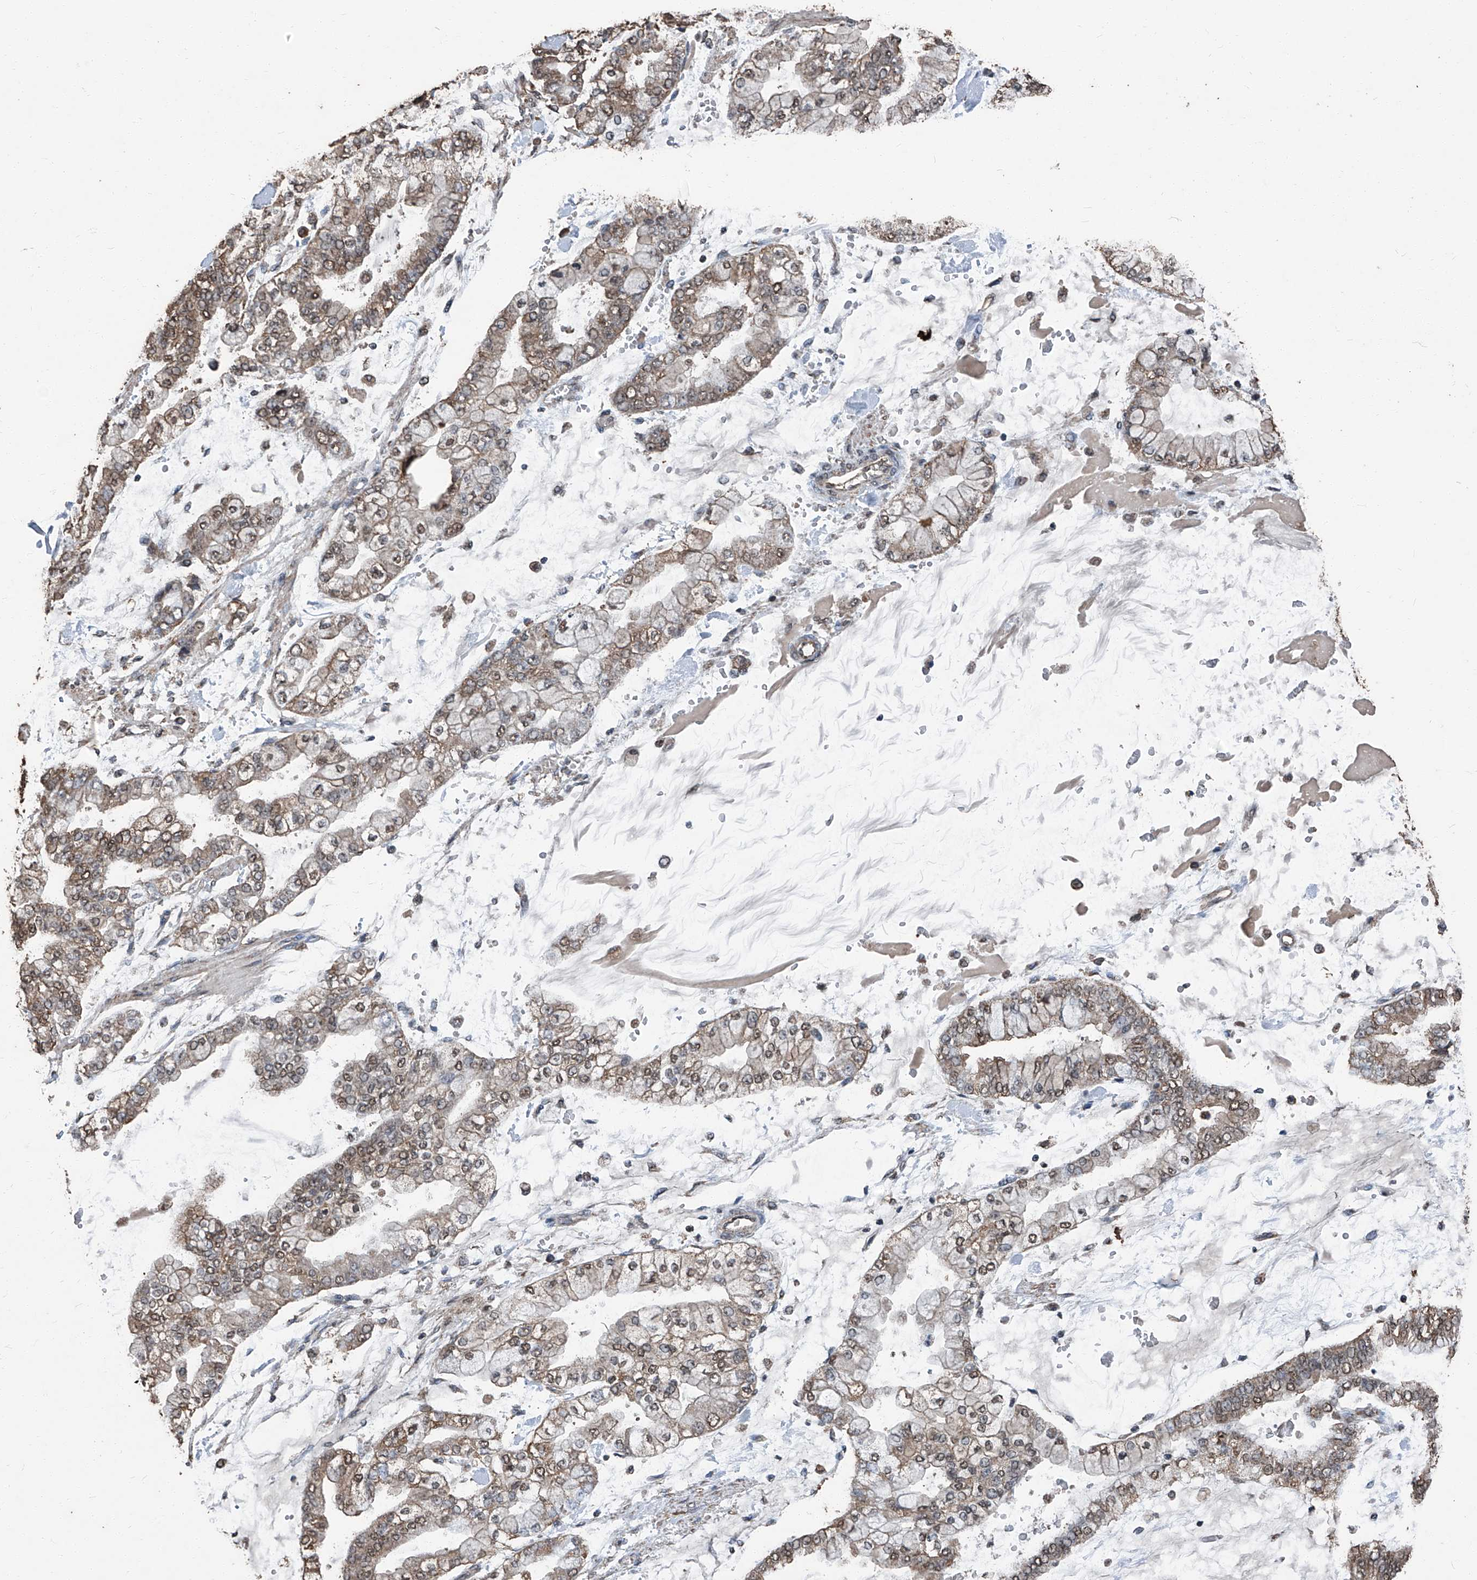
{"staining": {"intensity": "moderate", "quantity": ">75%", "location": "cytoplasmic/membranous"}, "tissue": "stomach cancer", "cell_type": "Tumor cells", "image_type": "cancer", "snomed": [{"axis": "morphology", "description": "Normal tissue, NOS"}, {"axis": "morphology", "description": "Adenocarcinoma, NOS"}, {"axis": "topography", "description": "Stomach, upper"}, {"axis": "topography", "description": "Stomach"}], "caption": "A high-resolution histopathology image shows immunohistochemistry (IHC) staining of stomach adenocarcinoma, which displays moderate cytoplasmic/membranous expression in about >75% of tumor cells.", "gene": "STARD7", "patient": {"sex": "male", "age": 76}}